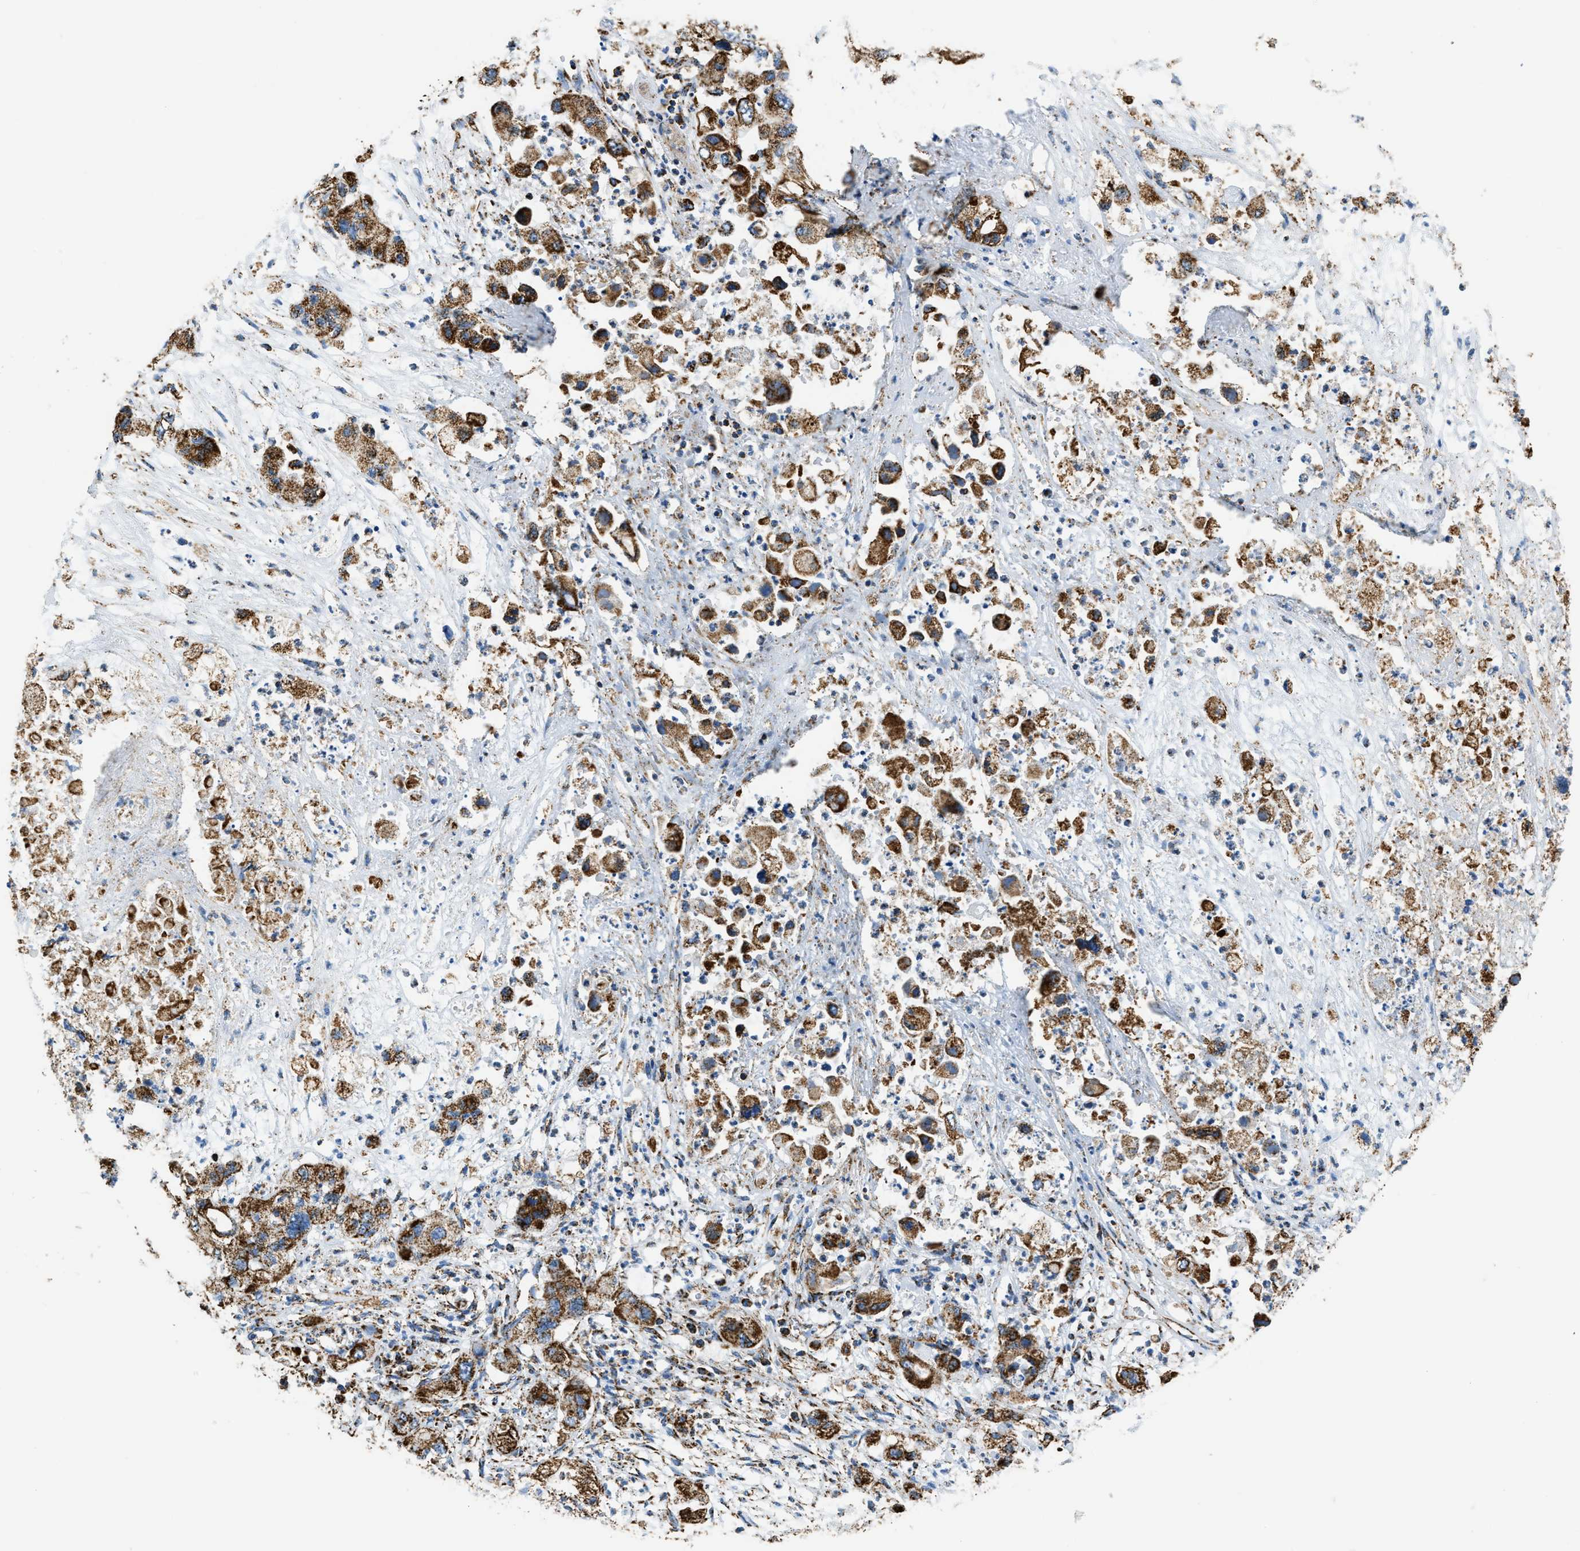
{"staining": {"intensity": "strong", "quantity": ">75%", "location": "cytoplasmic/membranous"}, "tissue": "pancreatic cancer", "cell_type": "Tumor cells", "image_type": "cancer", "snomed": [{"axis": "morphology", "description": "Adenocarcinoma, NOS"}, {"axis": "topography", "description": "Pancreas"}], "caption": "The micrograph demonstrates a brown stain indicating the presence of a protein in the cytoplasmic/membranous of tumor cells in pancreatic cancer. (brown staining indicates protein expression, while blue staining denotes nuclei).", "gene": "IRX6", "patient": {"sex": "female", "age": 78}}